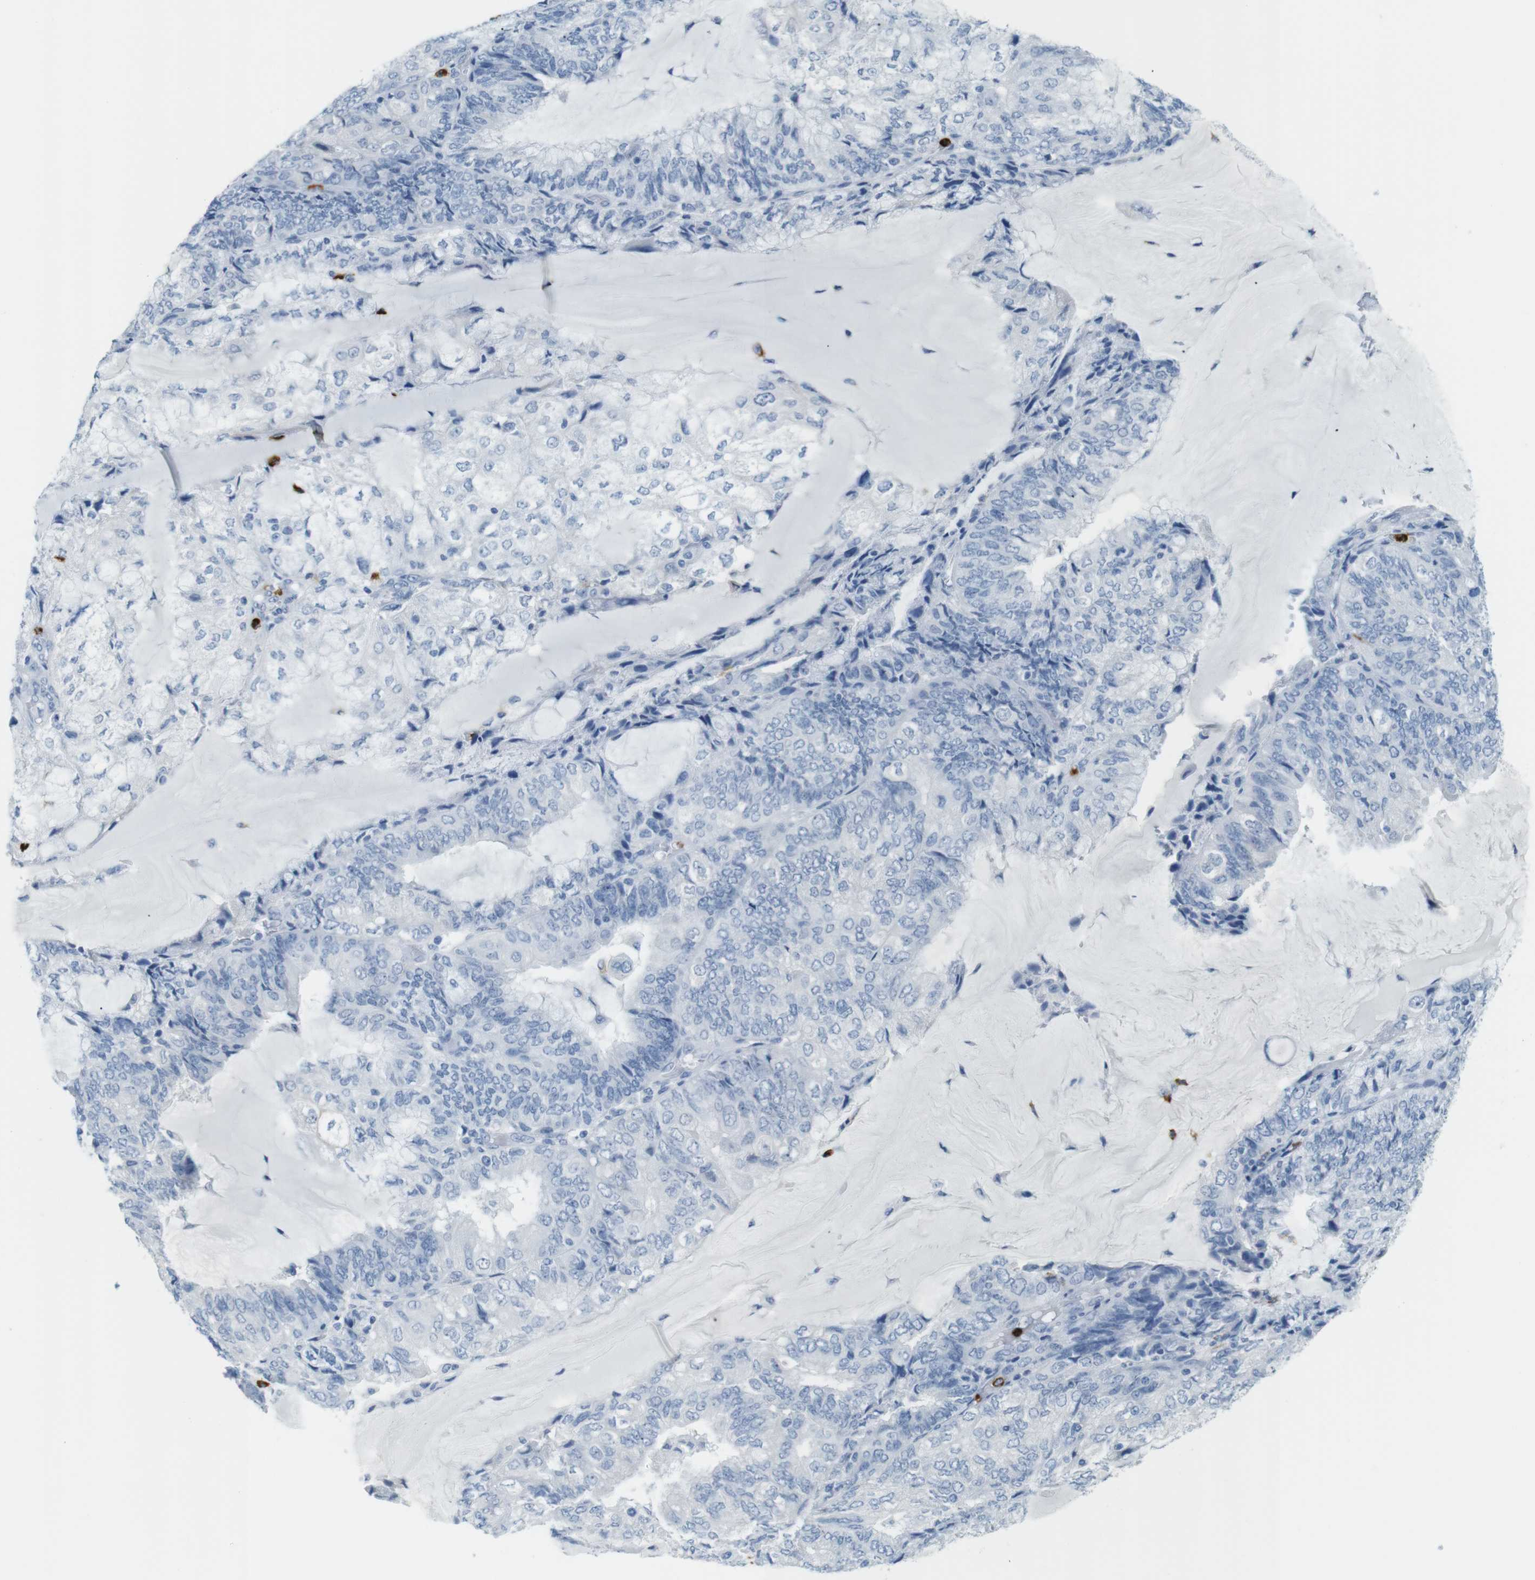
{"staining": {"intensity": "negative", "quantity": "none", "location": "none"}, "tissue": "endometrial cancer", "cell_type": "Tumor cells", "image_type": "cancer", "snomed": [{"axis": "morphology", "description": "Adenocarcinoma, NOS"}, {"axis": "topography", "description": "Endometrium"}], "caption": "IHC of endometrial adenocarcinoma shows no staining in tumor cells.", "gene": "MCEMP1", "patient": {"sex": "female", "age": 81}}